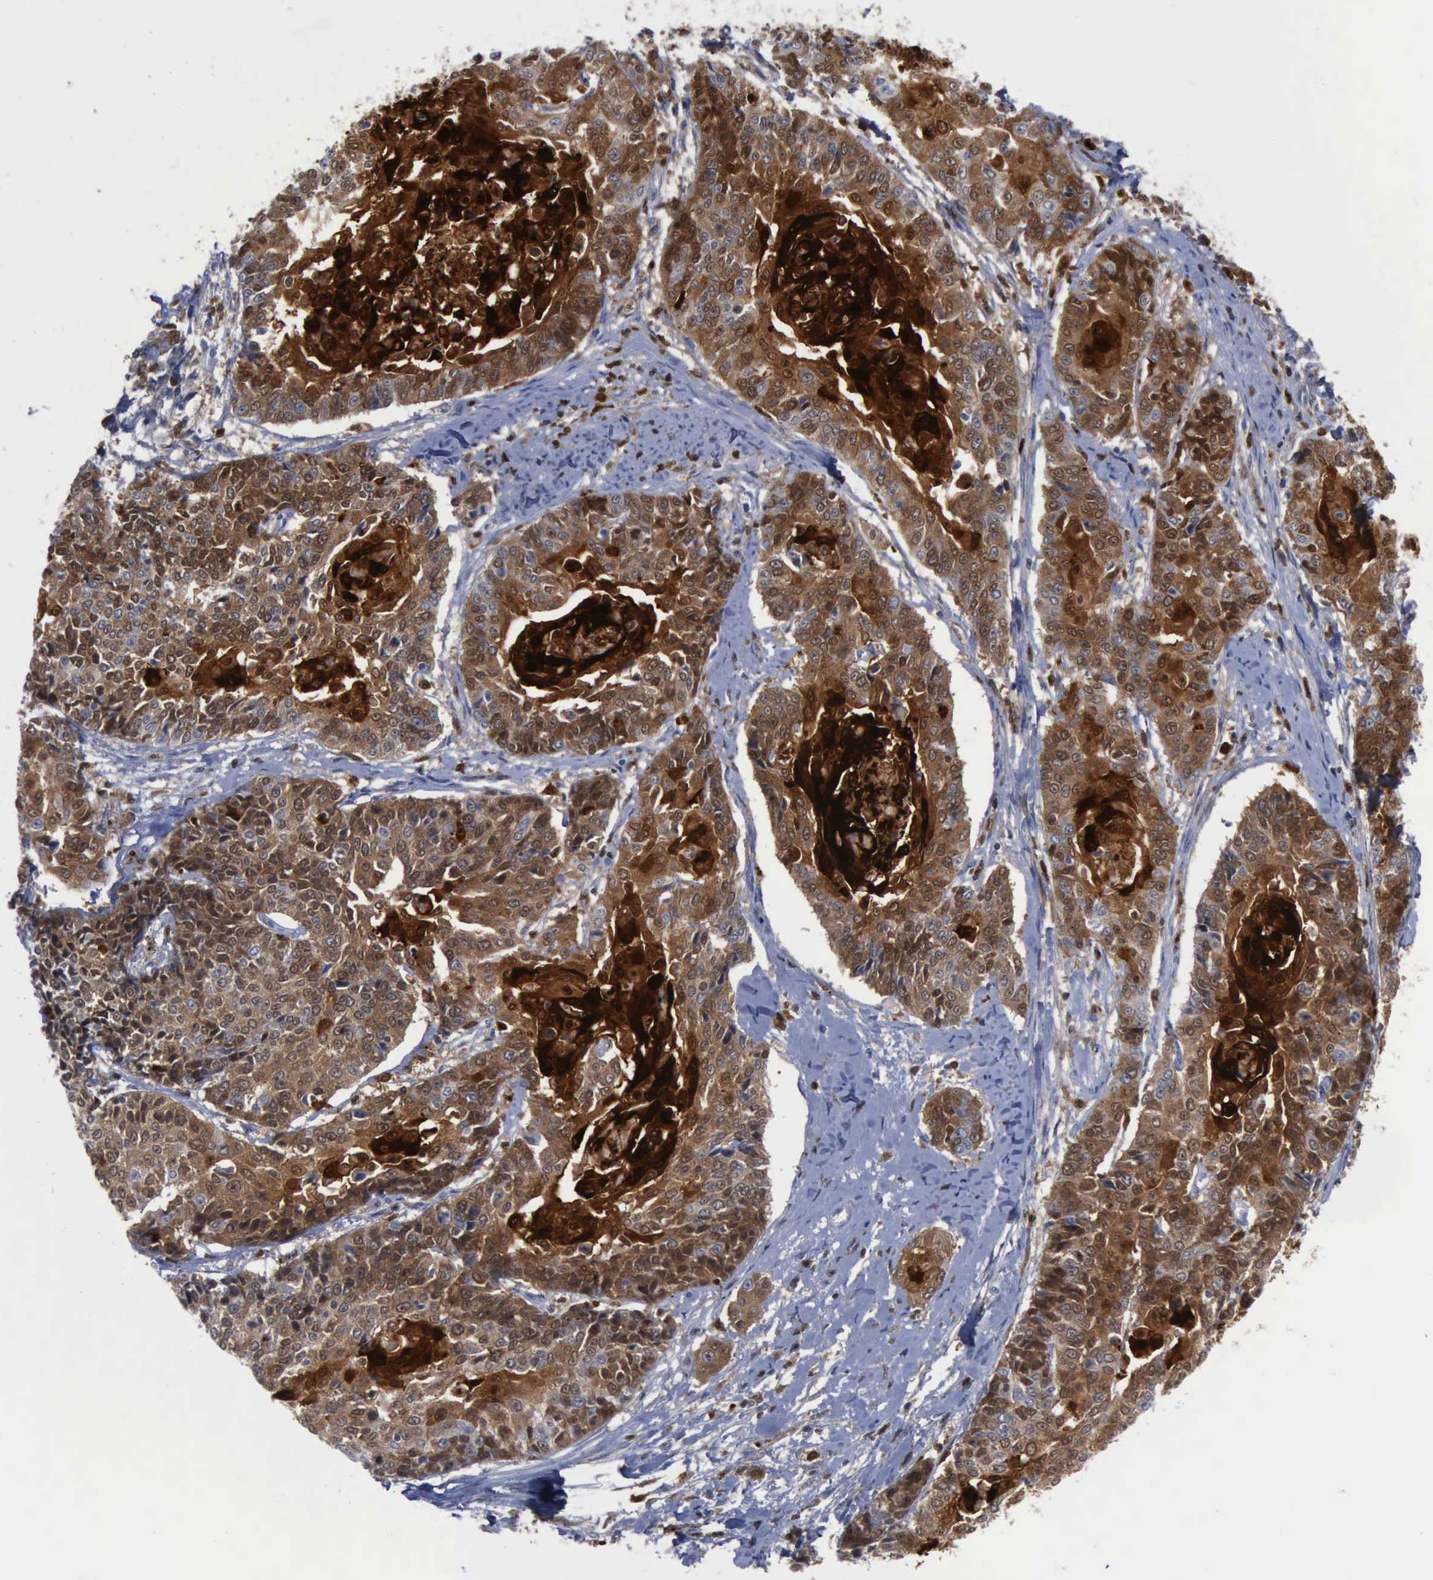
{"staining": {"intensity": "strong", "quantity": ">75%", "location": "cytoplasmic/membranous"}, "tissue": "cervical cancer", "cell_type": "Tumor cells", "image_type": "cancer", "snomed": [{"axis": "morphology", "description": "Squamous cell carcinoma, NOS"}, {"axis": "topography", "description": "Cervix"}], "caption": "Immunohistochemical staining of squamous cell carcinoma (cervical) displays high levels of strong cytoplasmic/membranous staining in approximately >75% of tumor cells.", "gene": "CSTA", "patient": {"sex": "female", "age": 64}}